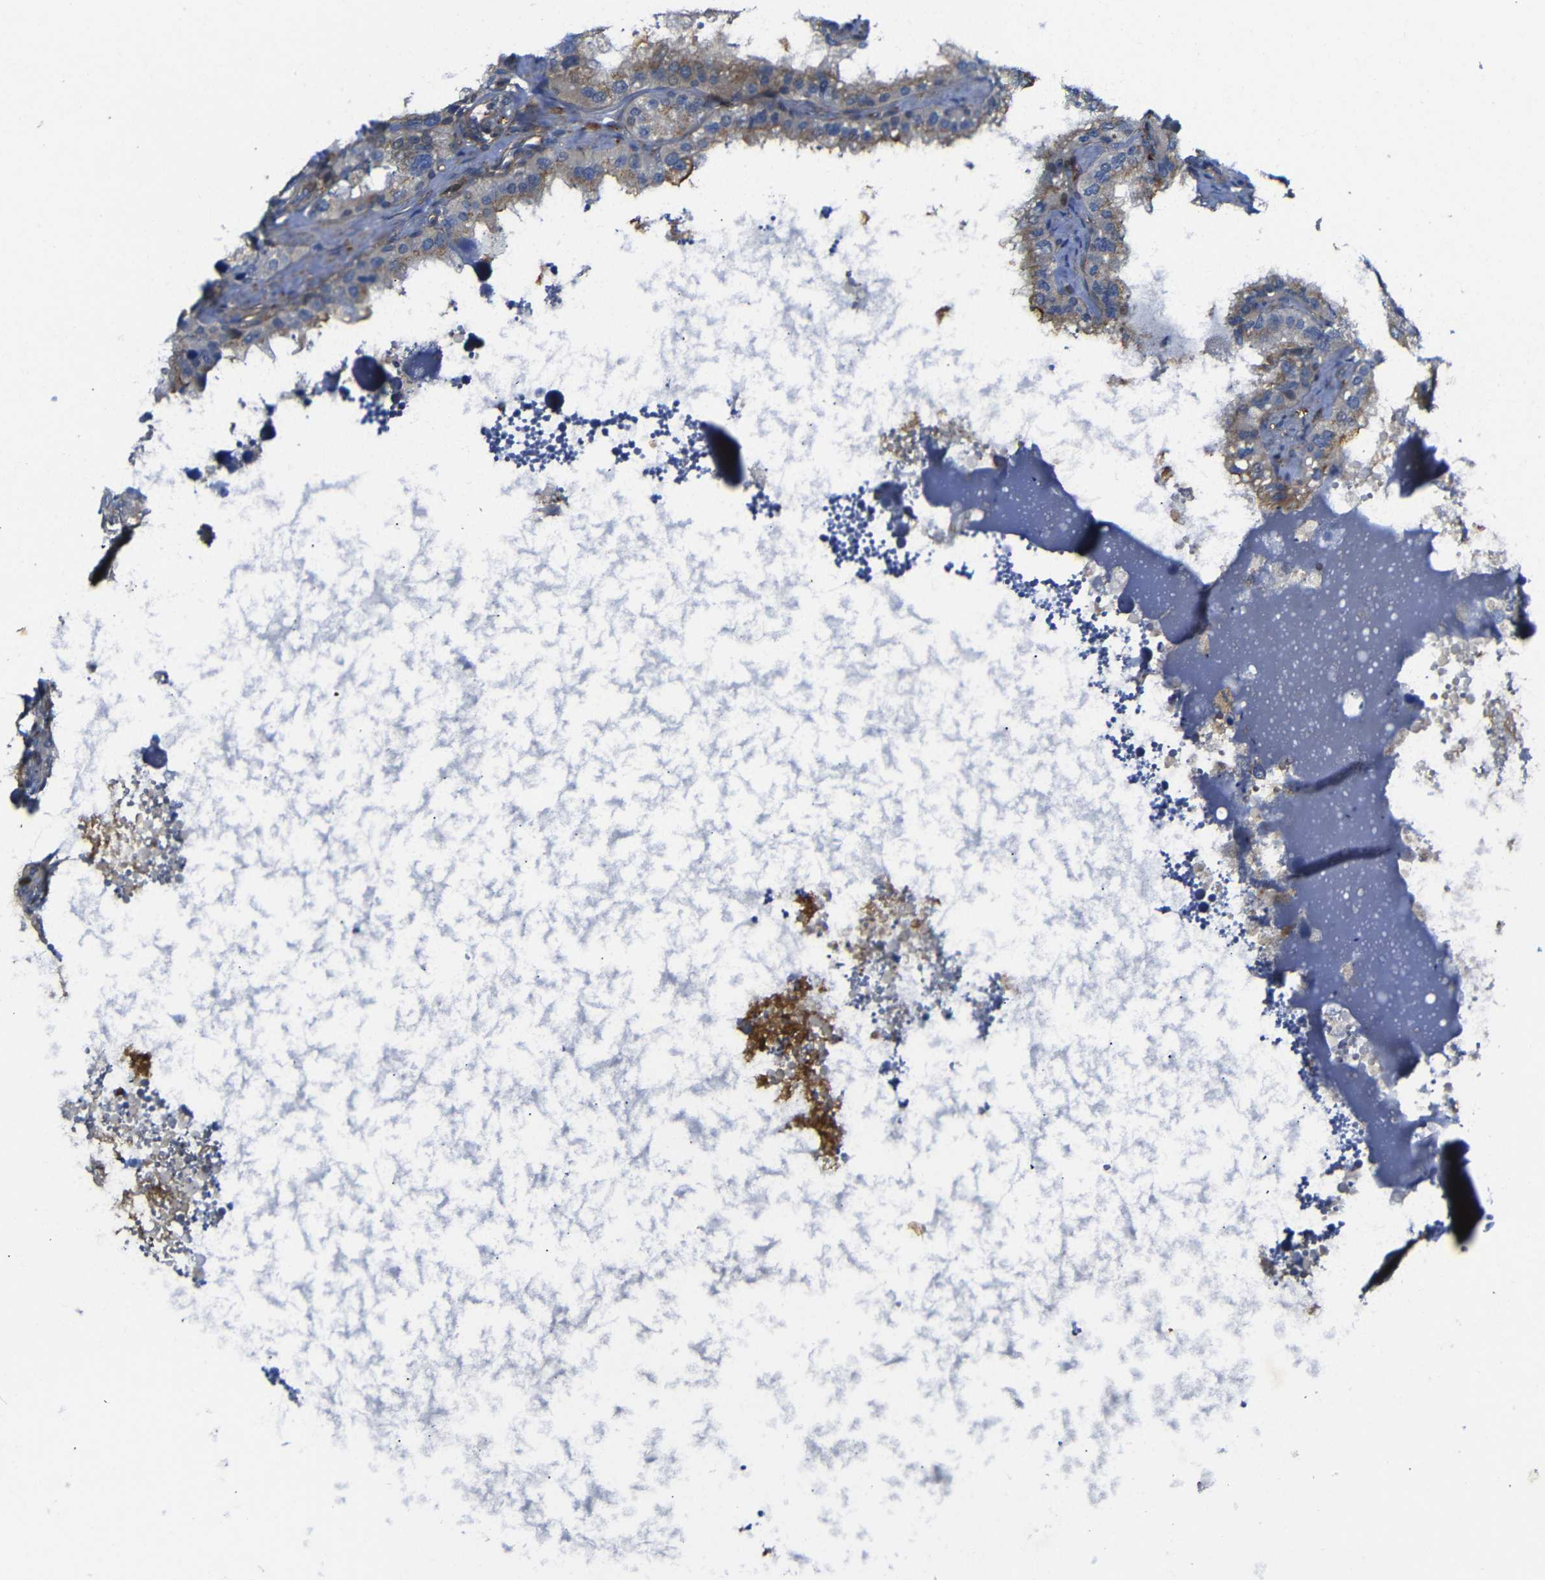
{"staining": {"intensity": "strong", "quantity": ">75%", "location": "cytoplasmic/membranous"}, "tissue": "seminal vesicle", "cell_type": "Glandular cells", "image_type": "normal", "snomed": [{"axis": "morphology", "description": "Normal tissue, NOS"}, {"axis": "topography", "description": "Seminal veicle"}], "caption": "The micrograph displays immunohistochemical staining of unremarkable seminal vesicle. There is strong cytoplasmic/membranous expression is present in approximately >75% of glandular cells.", "gene": "PARP14", "patient": {"sex": "male", "age": 68}}